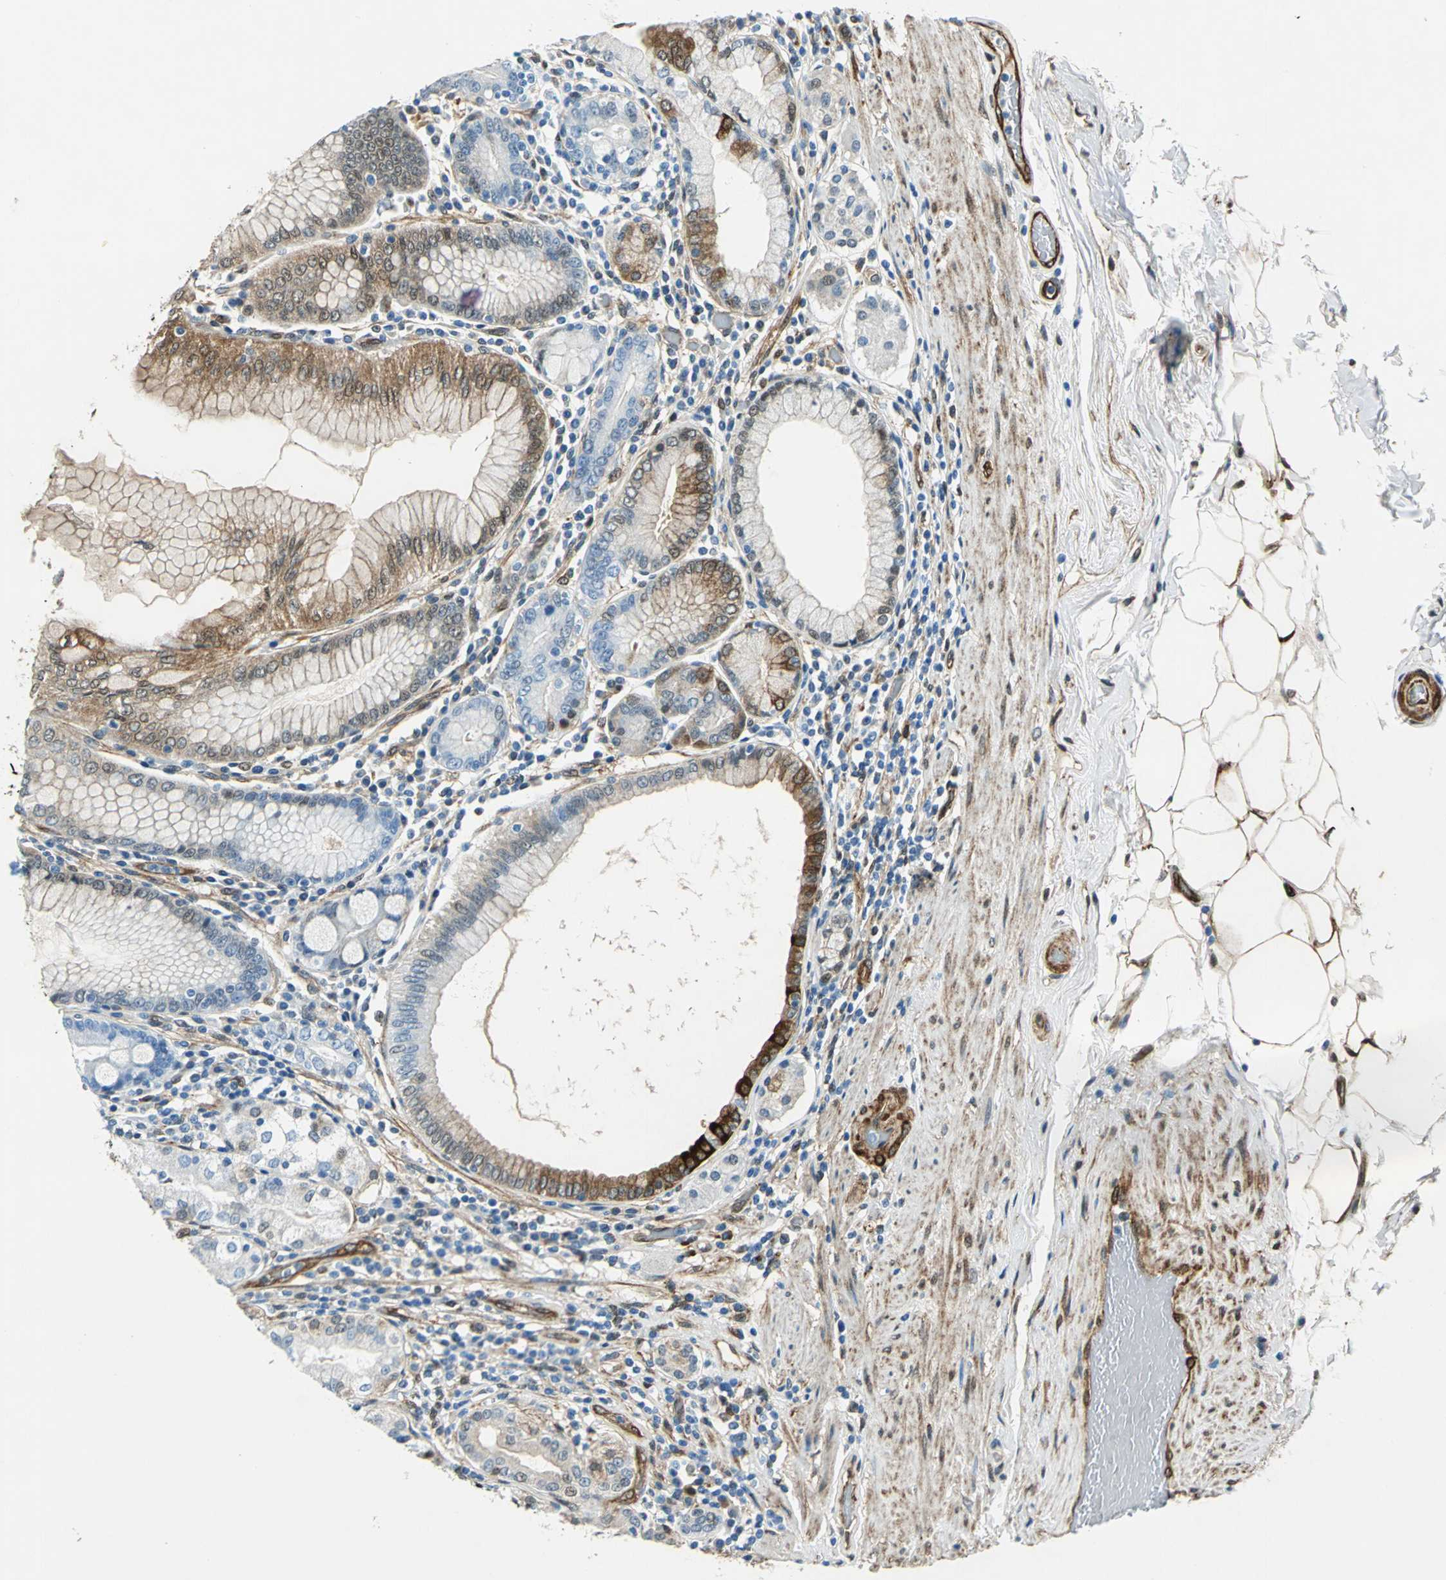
{"staining": {"intensity": "moderate", "quantity": "25%-75%", "location": "cytoplasmic/membranous"}, "tissue": "stomach", "cell_type": "Glandular cells", "image_type": "normal", "snomed": [{"axis": "morphology", "description": "Normal tissue, NOS"}, {"axis": "topography", "description": "Stomach, lower"}], "caption": "Immunohistochemistry (IHC) image of normal stomach stained for a protein (brown), which reveals medium levels of moderate cytoplasmic/membranous positivity in about 25%-75% of glandular cells.", "gene": "HSPB1", "patient": {"sex": "female", "age": 76}}